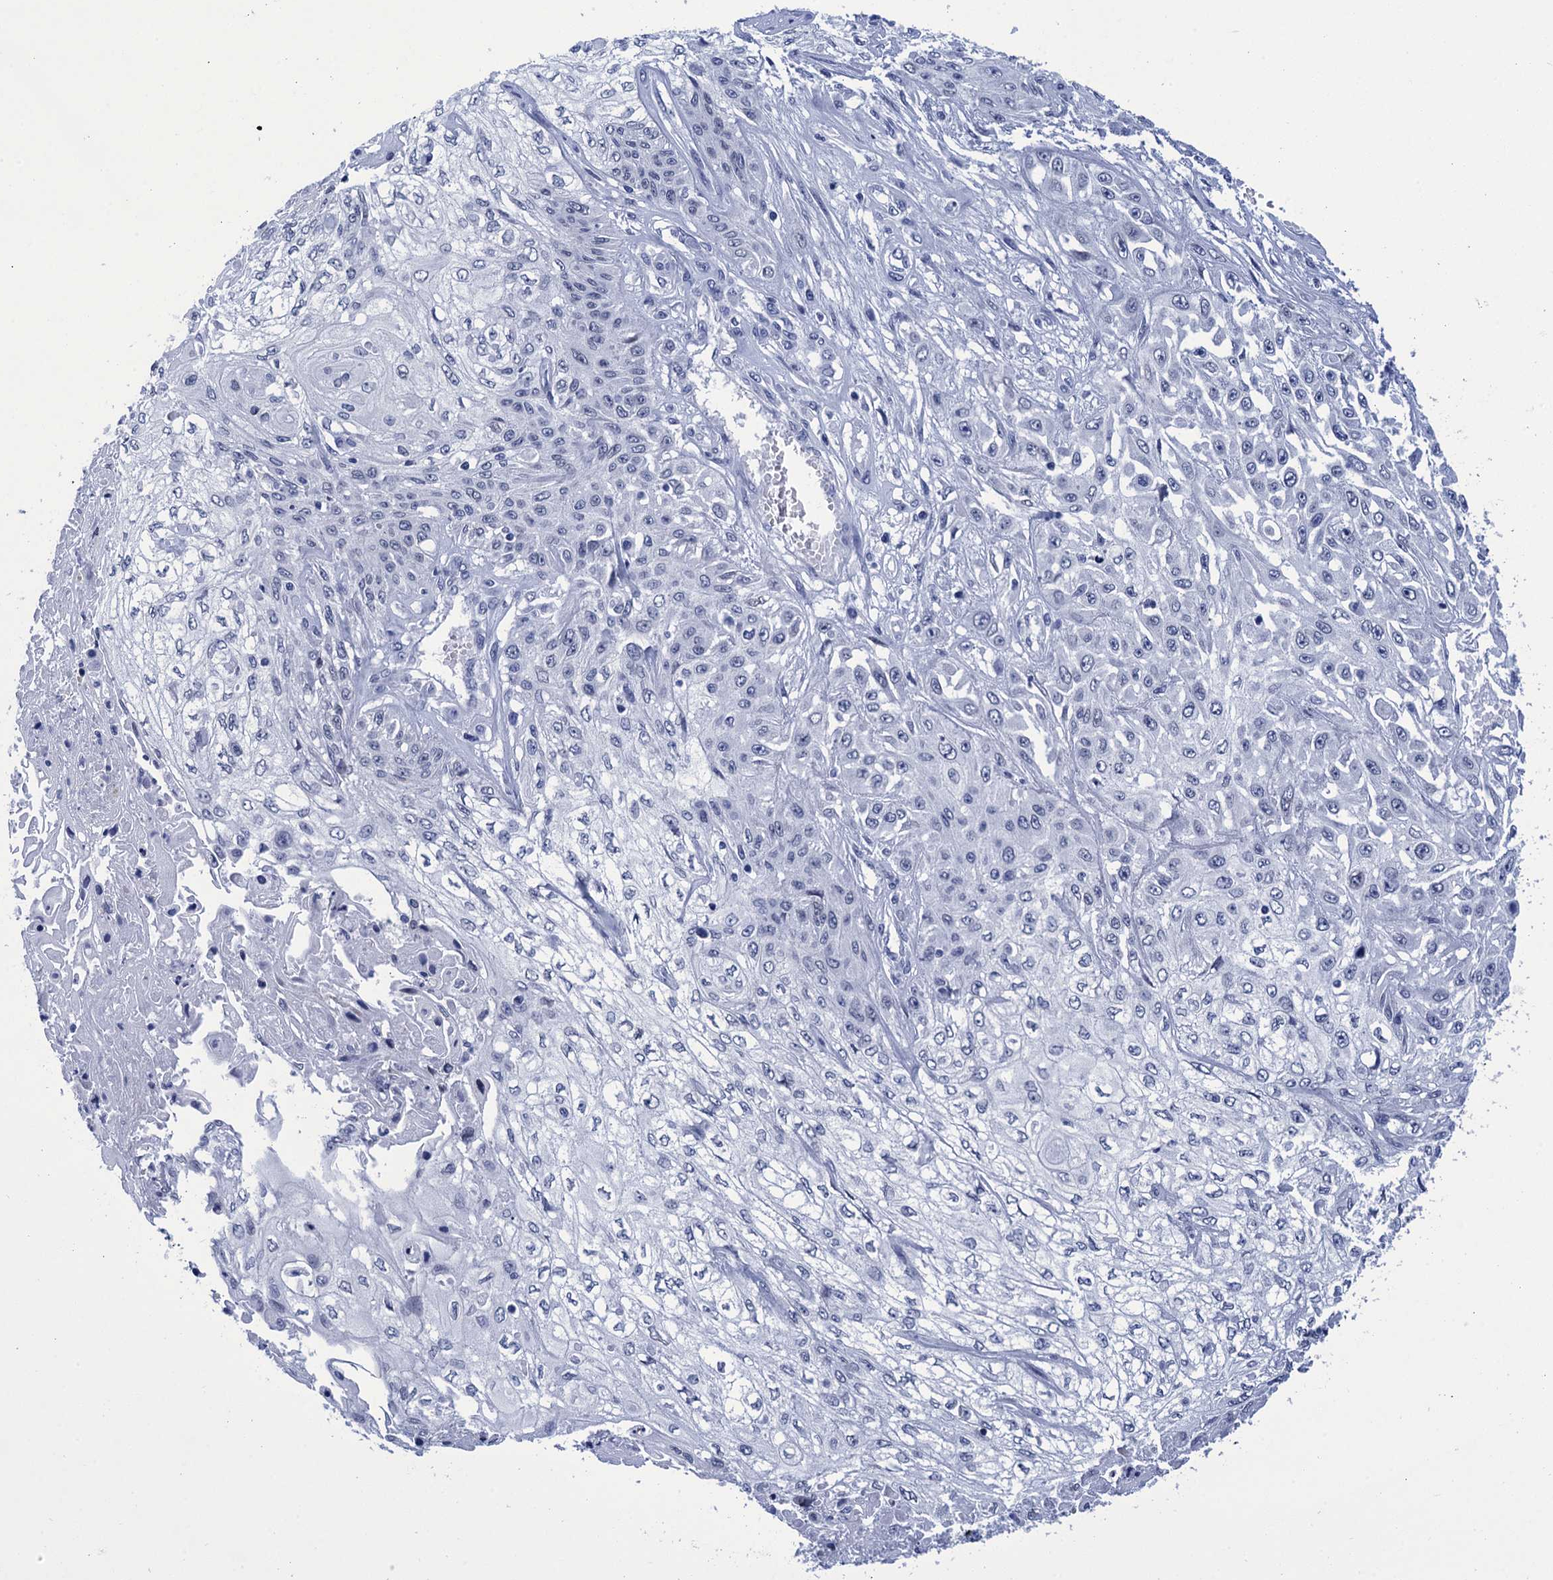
{"staining": {"intensity": "negative", "quantity": "none", "location": "none"}, "tissue": "skin cancer", "cell_type": "Tumor cells", "image_type": "cancer", "snomed": [{"axis": "morphology", "description": "Squamous cell carcinoma, NOS"}, {"axis": "morphology", "description": "Squamous cell carcinoma, metastatic, NOS"}, {"axis": "topography", "description": "Skin"}, {"axis": "topography", "description": "Lymph node"}], "caption": "Tumor cells are negative for protein expression in human skin cancer (metastatic squamous cell carcinoma).", "gene": "METTL25", "patient": {"sex": "male", "age": 75}}